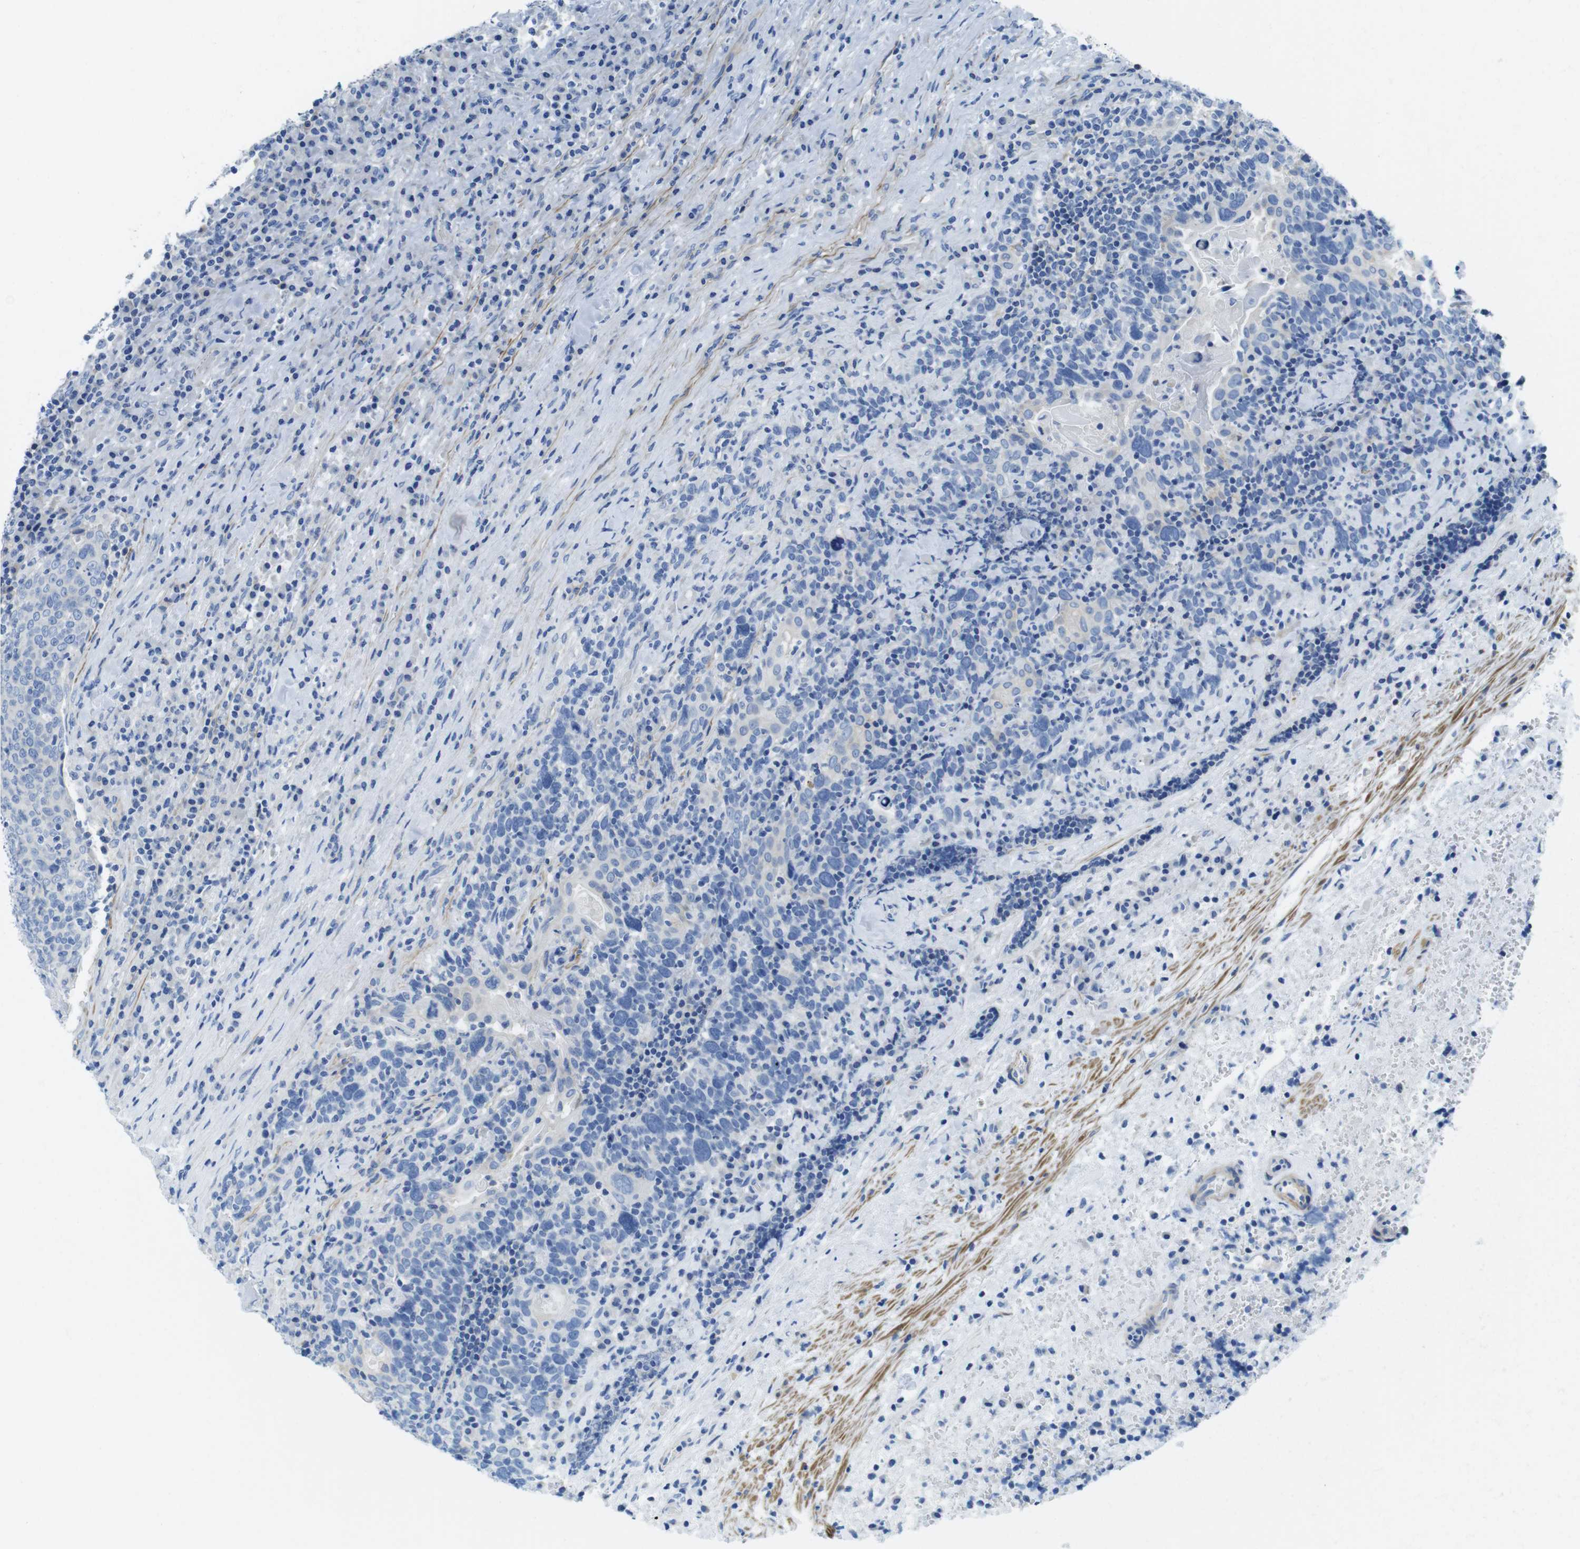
{"staining": {"intensity": "negative", "quantity": "none", "location": "none"}, "tissue": "head and neck cancer", "cell_type": "Tumor cells", "image_type": "cancer", "snomed": [{"axis": "morphology", "description": "Squamous cell carcinoma, NOS"}, {"axis": "morphology", "description": "Squamous cell carcinoma, metastatic, NOS"}, {"axis": "topography", "description": "Lymph node"}, {"axis": "topography", "description": "Head-Neck"}], "caption": "This is an immunohistochemistry (IHC) image of human metastatic squamous cell carcinoma (head and neck). There is no positivity in tumor cells.", "gene": "ASIC5", "patient": {"sex": "male", "age": 62}}